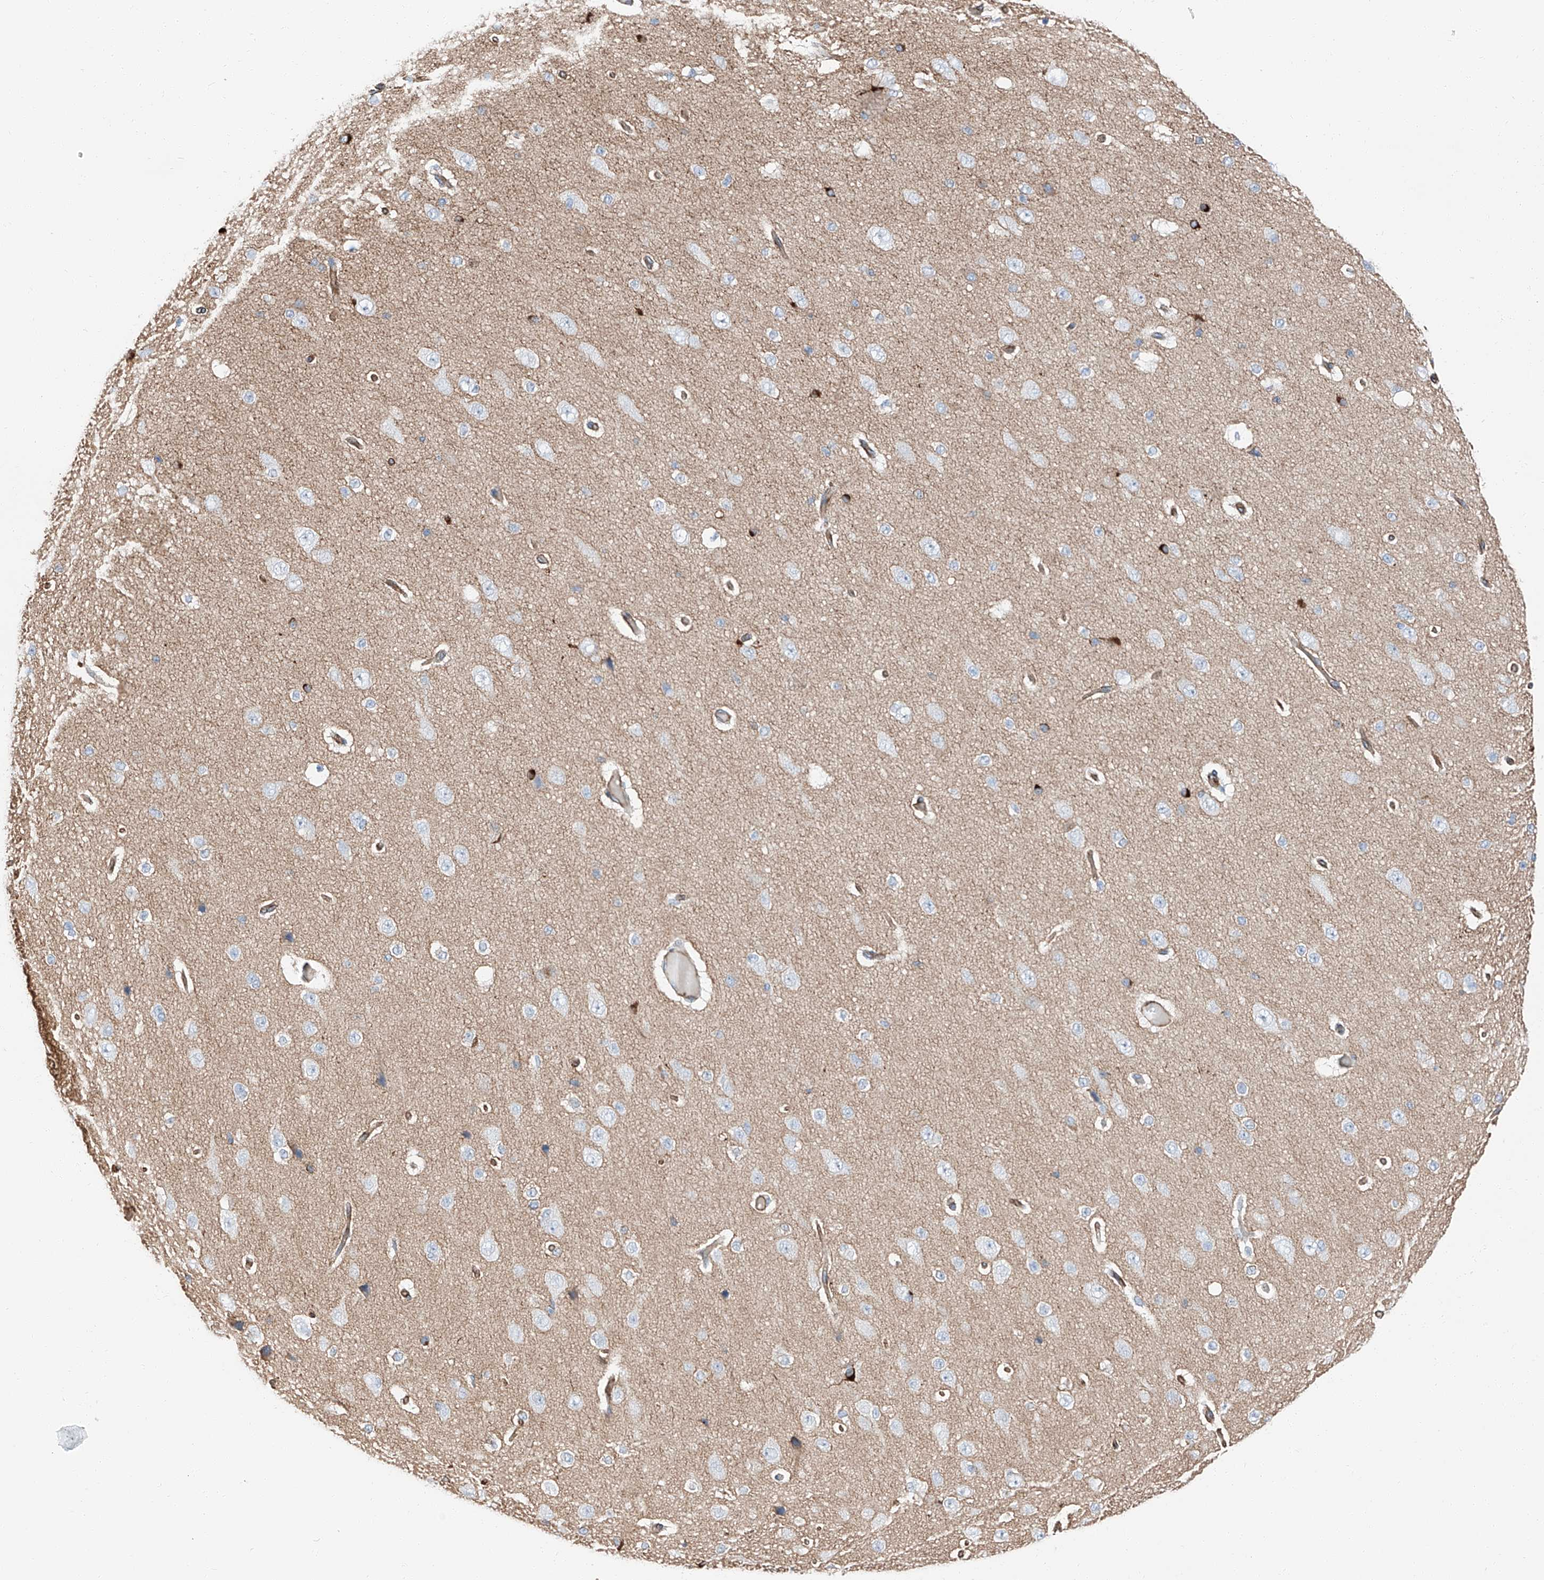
{"staining": {"intensity": "moderate", "quantity": ">75%", "location": "cytoplasmic/membranous"}, "tissue": "cerebral cortex", "cell_type": "Endothelial cells", "image_type": "normal", "snomed": [{"axis": "morphology", "description": "Normal tissue, NOS"}, {"axis": "morphology", "description": "Developmental malformation"}, {"axis": "topography", "description": "Cerebral cortex"}], "caption": "DAB (3,3'-diaminobenzidine) immunohistochemical staining of unremarkable cerebral cortex shows moderate cytoplasmic/membranous protein staining in approximately >75% of endothelial cells. (brown staining indicates protein expression, while blue staining denotes nuclei).", "gene": "ZNF804A", "patient": {"sex": "female", "age": 30}}